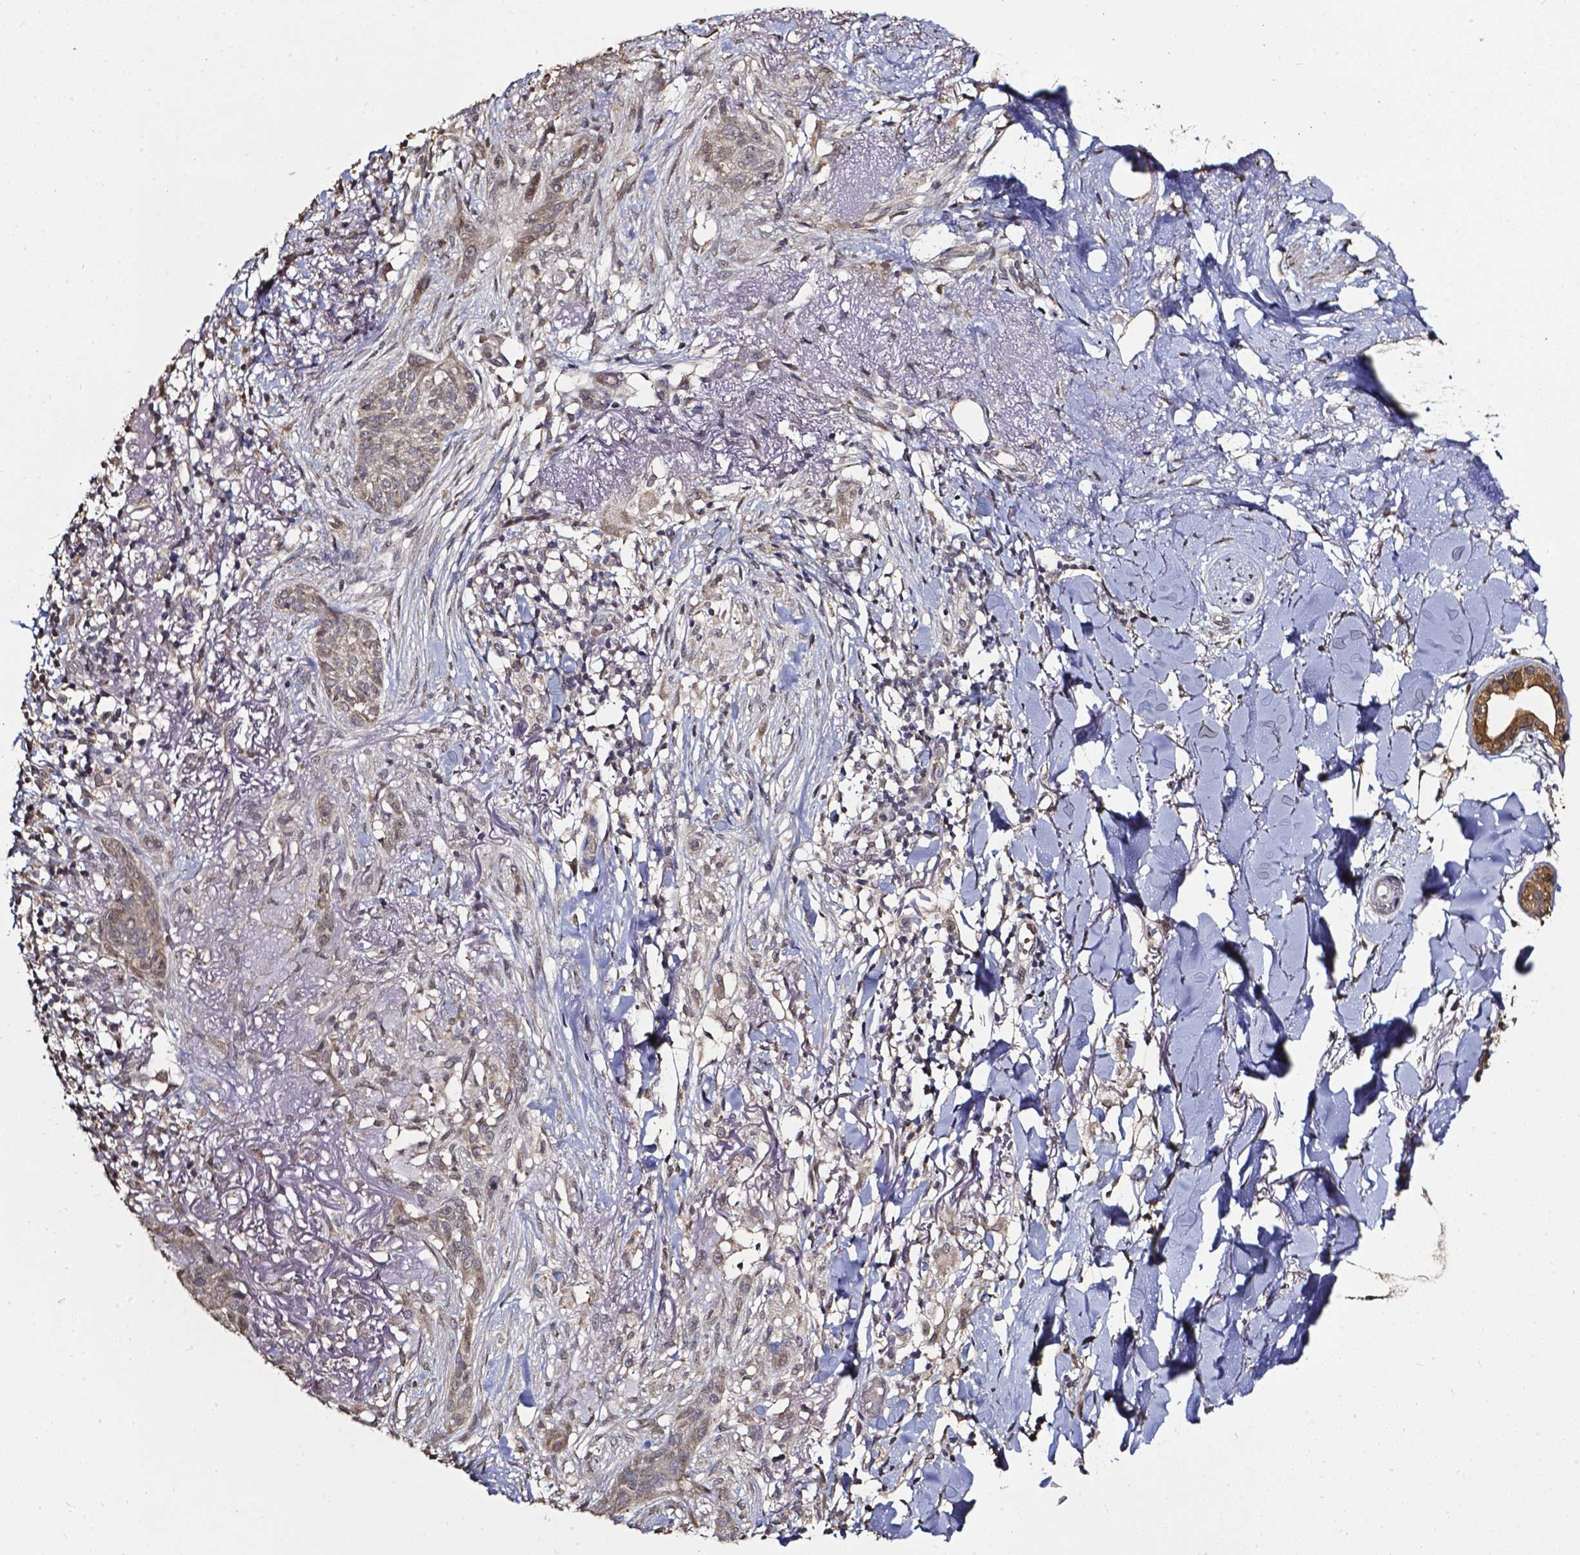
{"staining": {"intensity": "negative", "quantity": "none", "location": "none"}, "tissue": "skin cancer", "cell_type": "Tumor cells", "image_type": "cancer", "snomed": [{"axis": "morphology", "description": "Normal tissue, NOS"}, {"axis": "morphology", "description": "Basal cell carcinoma"}, {"axis": "topography", "description": "Skin"}], "caption": "Immunohistochemistry (IHC) image of basal cell carcinoma (skin) stained for a protein (brown), which shows no staining in tumor cells.", "gene": "GLRA2", "patient": {"sex": "male", "age": 84}}